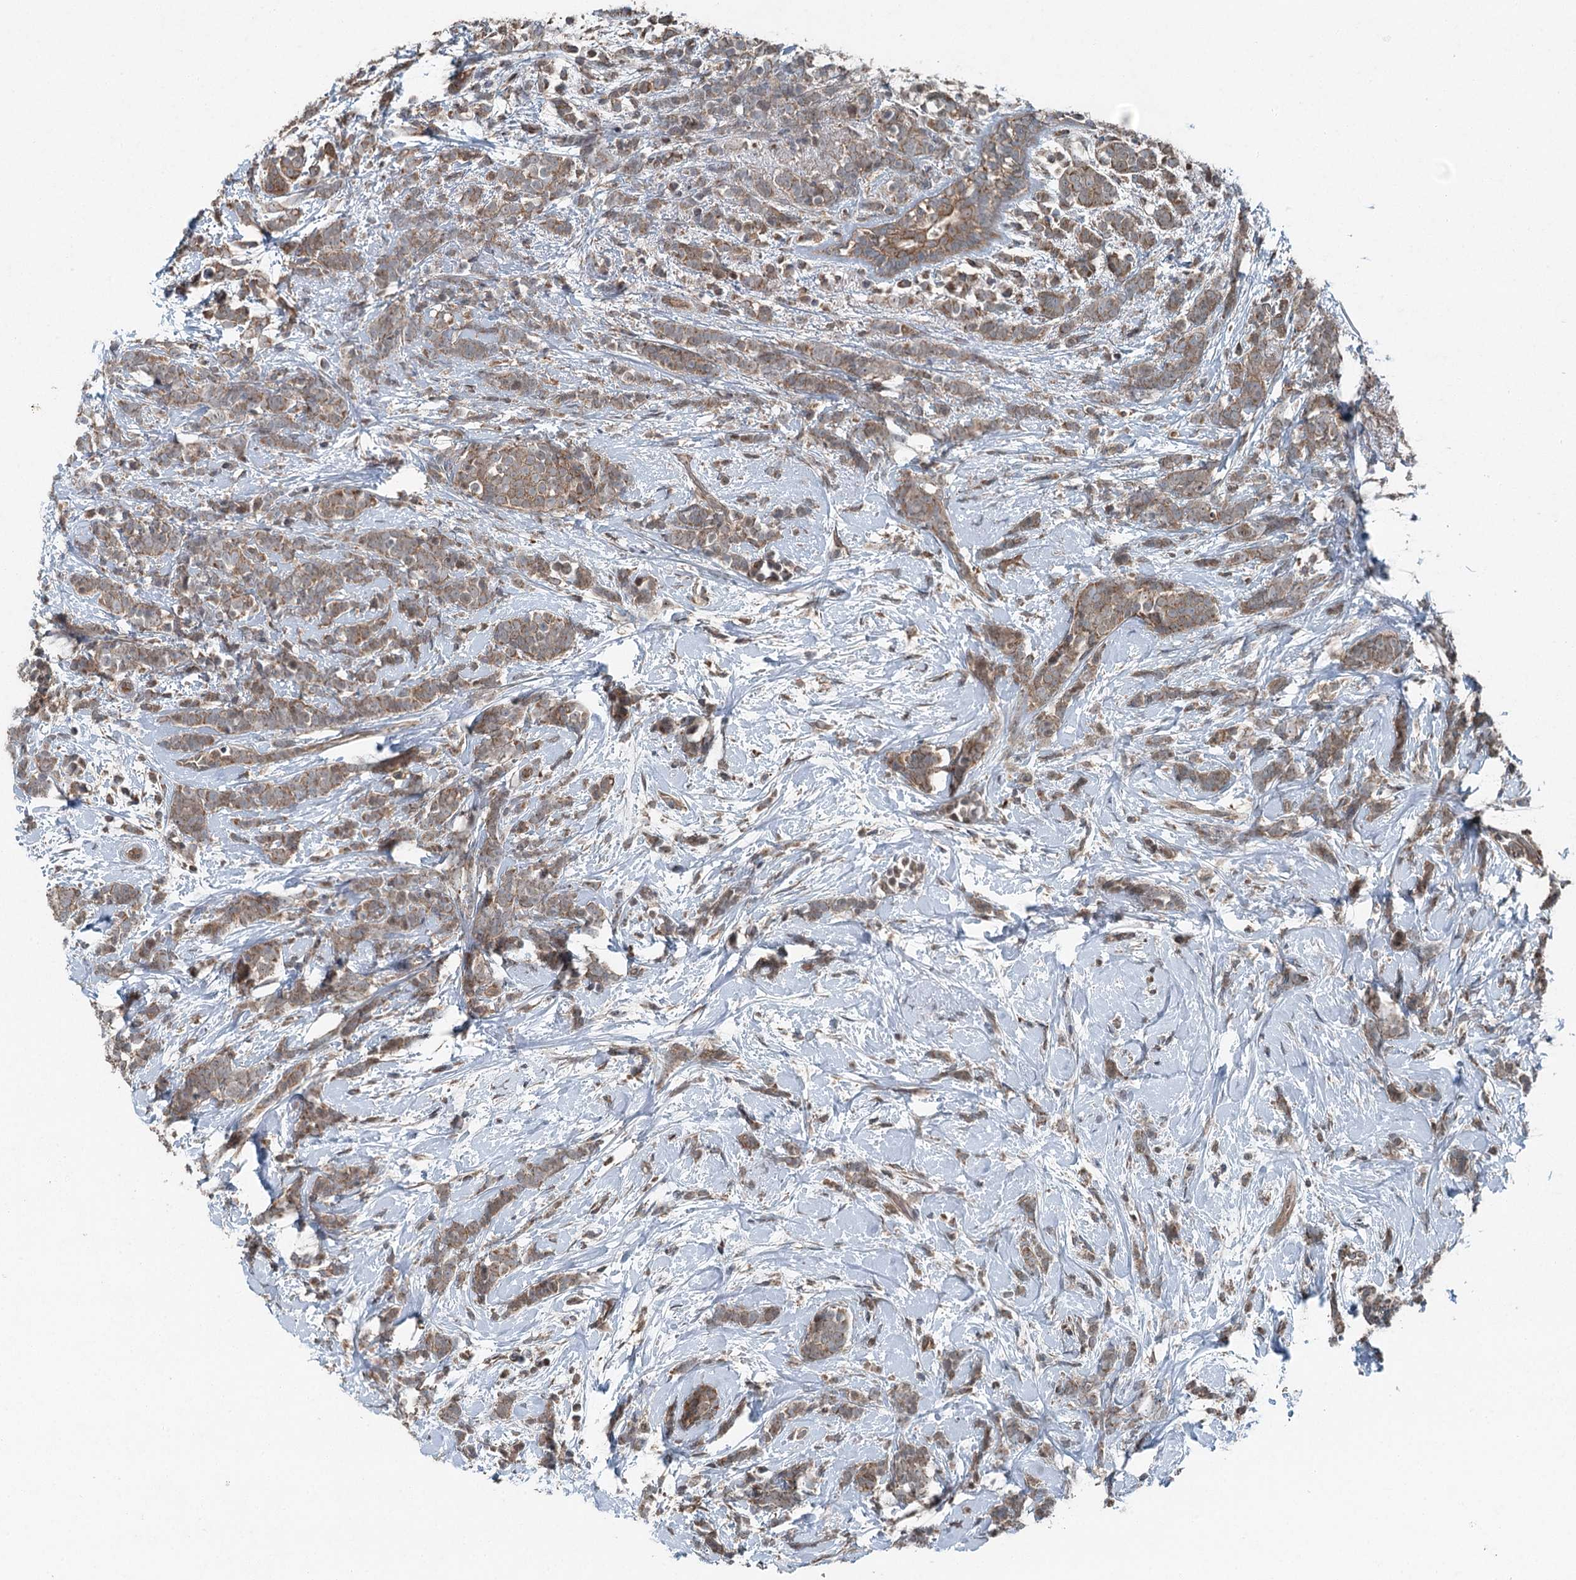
{"staining": {"intensity": "moderate", "quantity": ">75%", "location": "cytoplasmic/membranous"}, "tissue": "breast cancer", "cell_type": "Tumor cells", "image_type": "cancer", "snomed": [{"axis": "morphology", "description": "Lobular carcinoma"}, {"axis": "topography", "description": "Breast"}], "caption": "Immunohistochemistry staining of breast cancer, which displays medium levels of moderate cytoplasmic/membranous positivity in about >75% of tumor cells indicating moderate cytoplasmic/membranous protein positivity. The staining was performed using DAB (brown) for protein detection and nuclei were counterstained in hematoxylin (blue).", "gene": "SKIC3", "patient": {"sex": "female", "age": 58}}